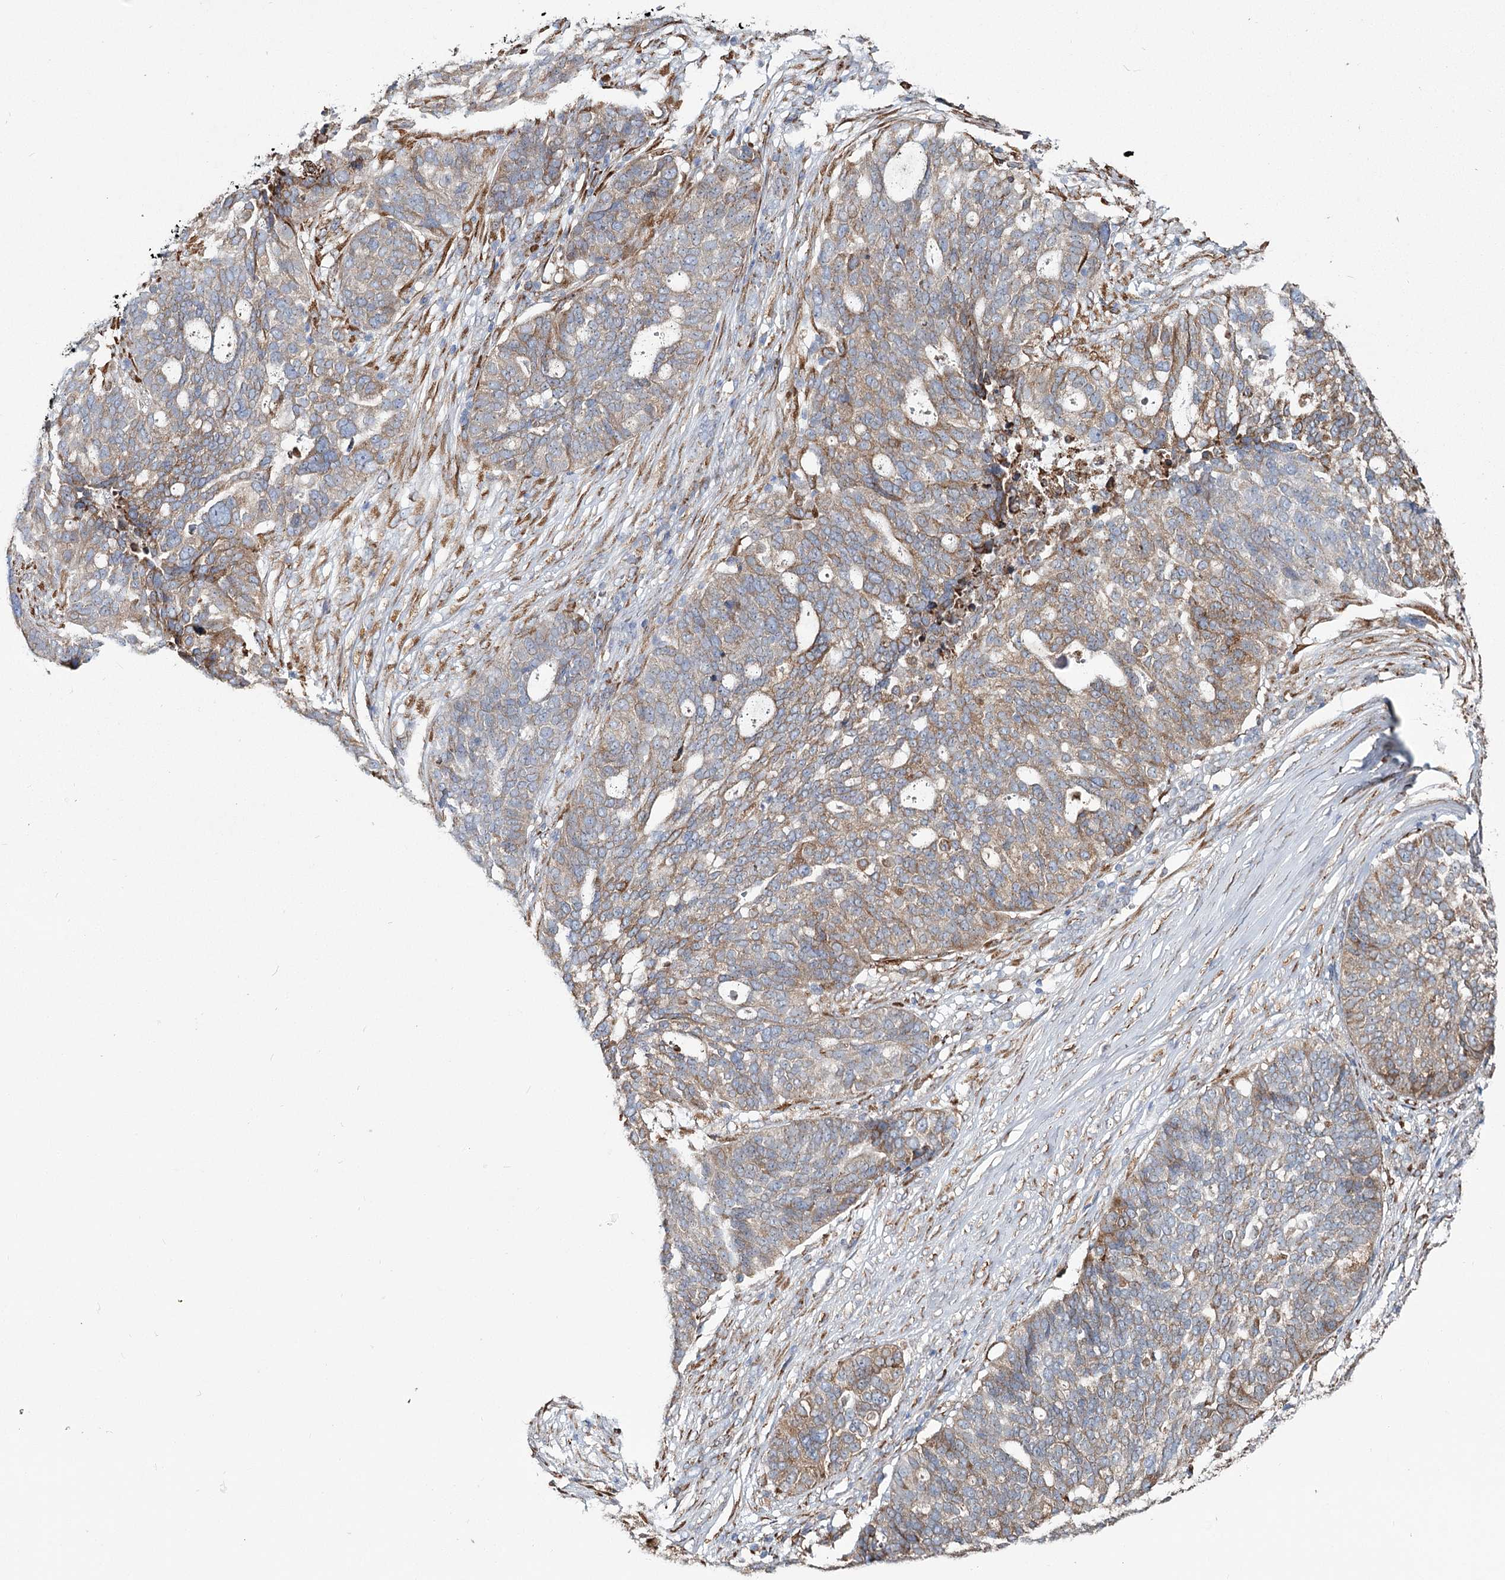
{"staining": {"intensity": "weak", "quantity": ">75%", "location": "cytoplasmic/membranous"}, "tissue": "ovarian cancer", "cell_type": "Tumor cells", "image_type": "cancer", "snomed": [{"axis": "morphology", "description": "Cystadenocarcinoma, serous, NOS"}, {"axis": "topography", "description": "Ovary"}], "caption": "An IHC image of tumor tissue is shown. Protein staining in brown shows weak cytoplasmic/membranous positivity in ovarian cancer within tumor cells.", "gene": "ZCCHC9", "patient": {"sex": "female", "age": 59}}